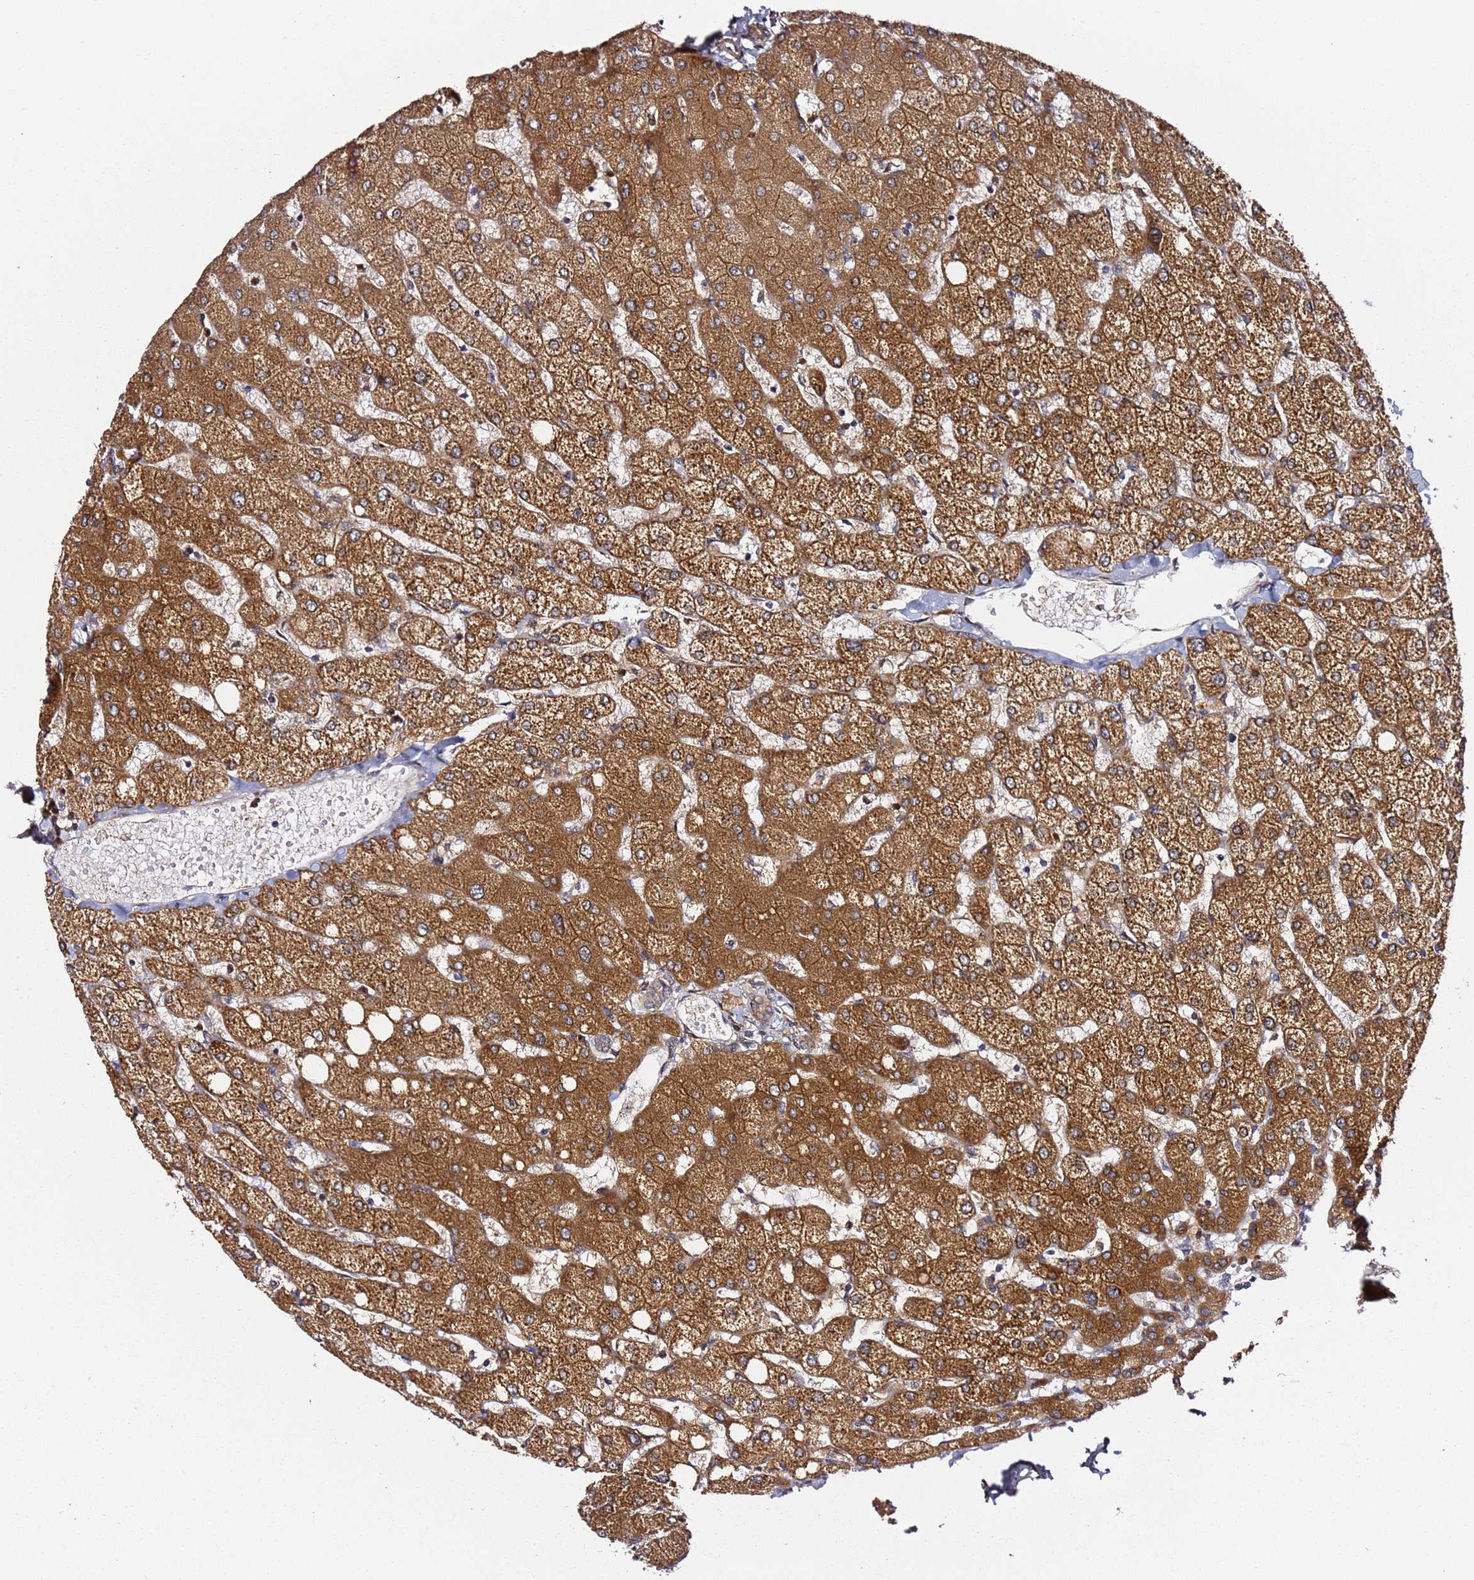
{"staining": {"intensity": "moderate", "quantity": "25%-75%", "location": "cytoplasmic/membranous"}, "tissue": "liver", "cell_type": "Cholangiocytes", "image_type": "normal", "snomed": [{"axis": "morphology", "description": "Normal tissue, NOS"}, {"axis": "topography", "description": "Liver"}], "caption": "A medium amount of moderate cytoplasmic/membranous staining is appreciated in approximately 25%-75% of cholangiocytes in unremarkable liver.", "gene": "PRKAB2", "patient": {"sex": "female", "age": 54}}